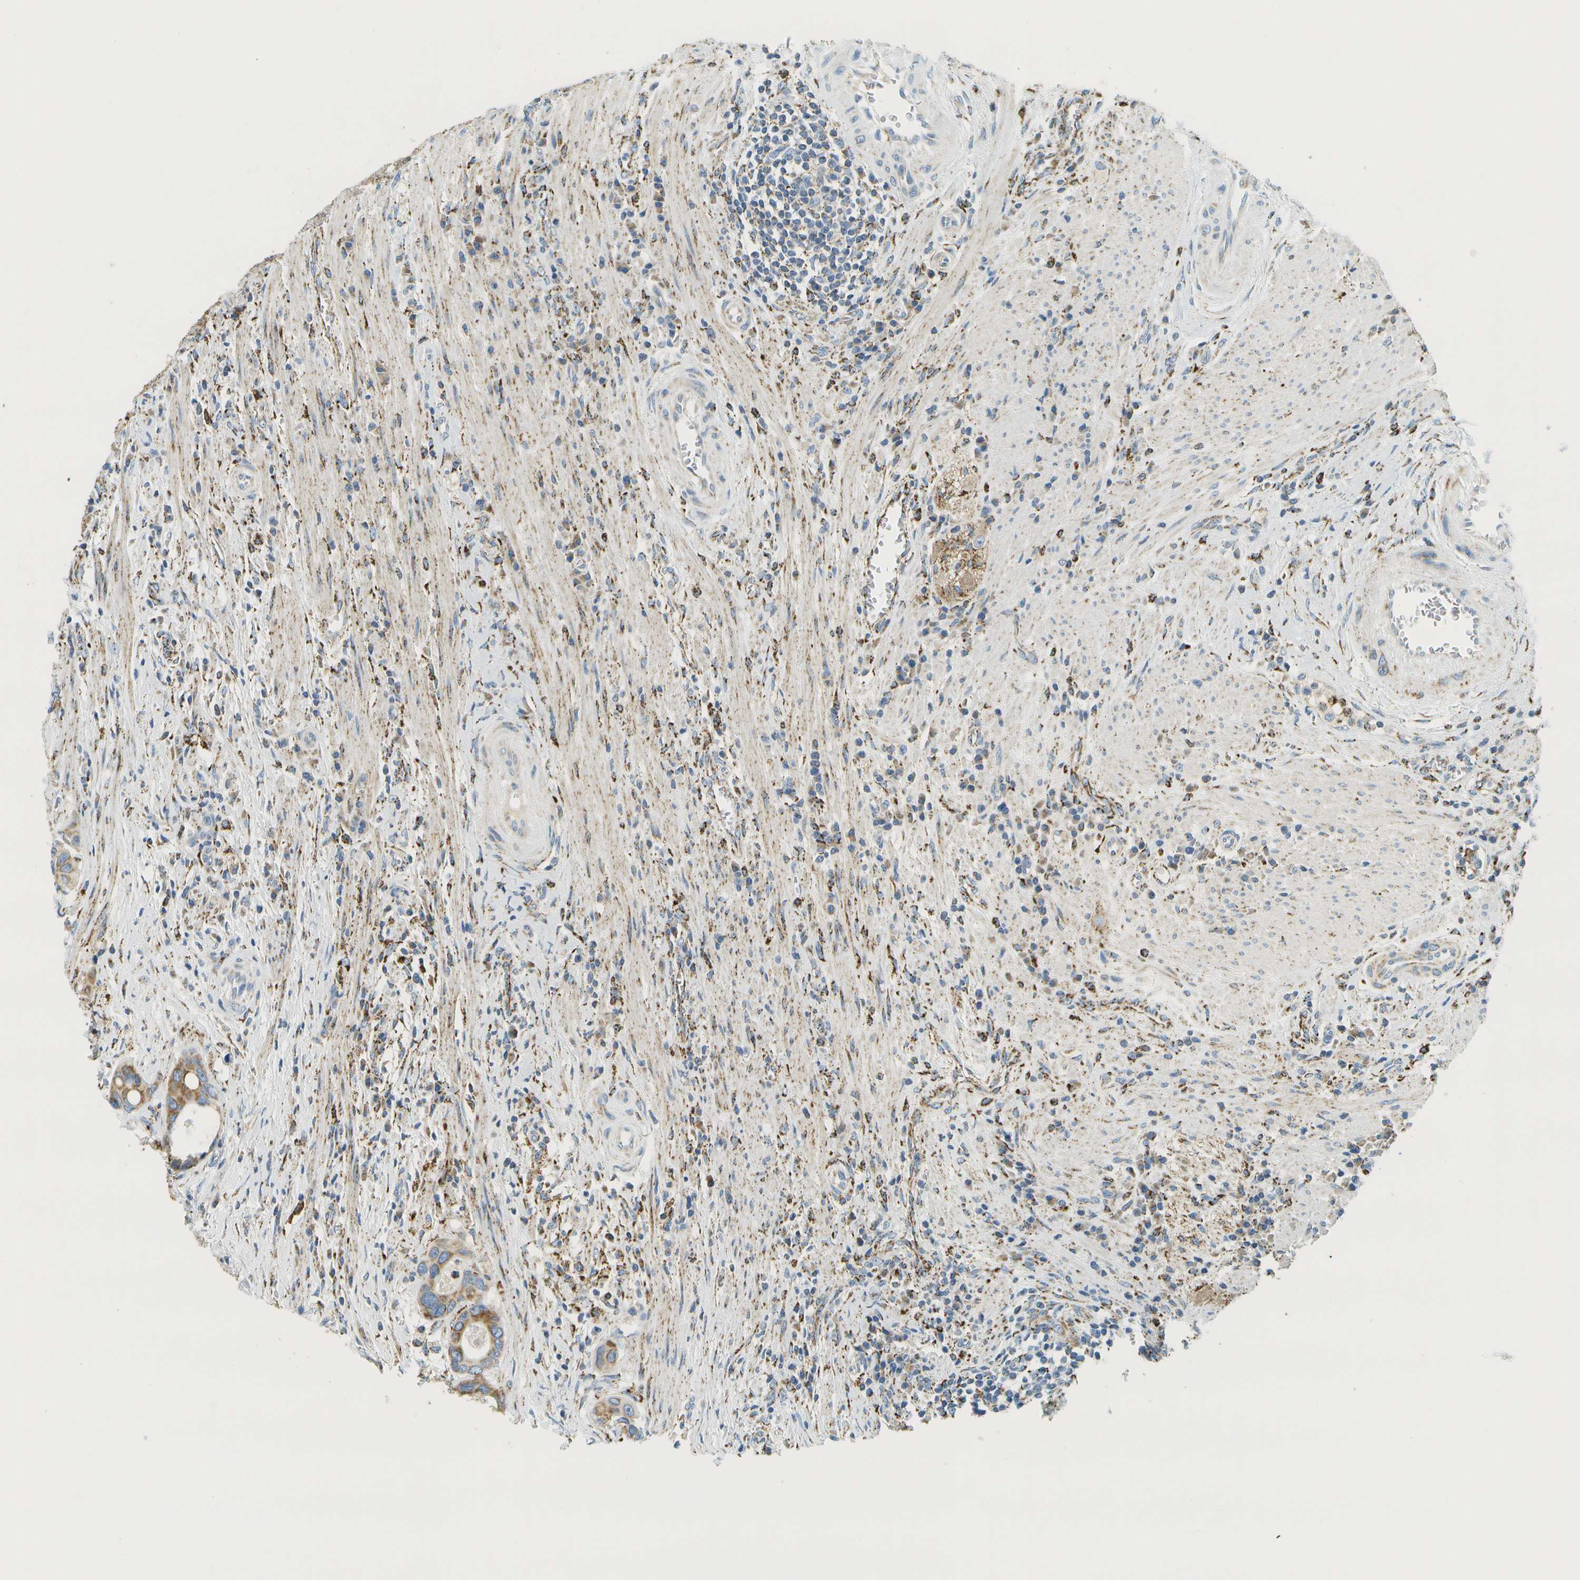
{"staining": {"intensity": "moderate", "quantity": ">75%", "location": "cytoplasmic/membranous"}, "tissue": "colorectal cancer", "cell_type": "Tumor cells", "image_type": "cancer", "snomed": [{"axis": "morphology", "description": "Inflammation, NOS"}, {"axis": "morphology", "description": "Adenocarcinoma, NOS"}, {"axis": "topography", "description": "Colon"}], "caption": "The immunohistochemical stain highlights moderate cytoplasmic/membranous positivity in tumor cells of colorectal cancer (adenocarcinoma) tissue. (DAB IHC, brown staining for protein, blue staining for nuclei).", "gene": "HLCS", "patient": {"sex": "male", "age": 72}}